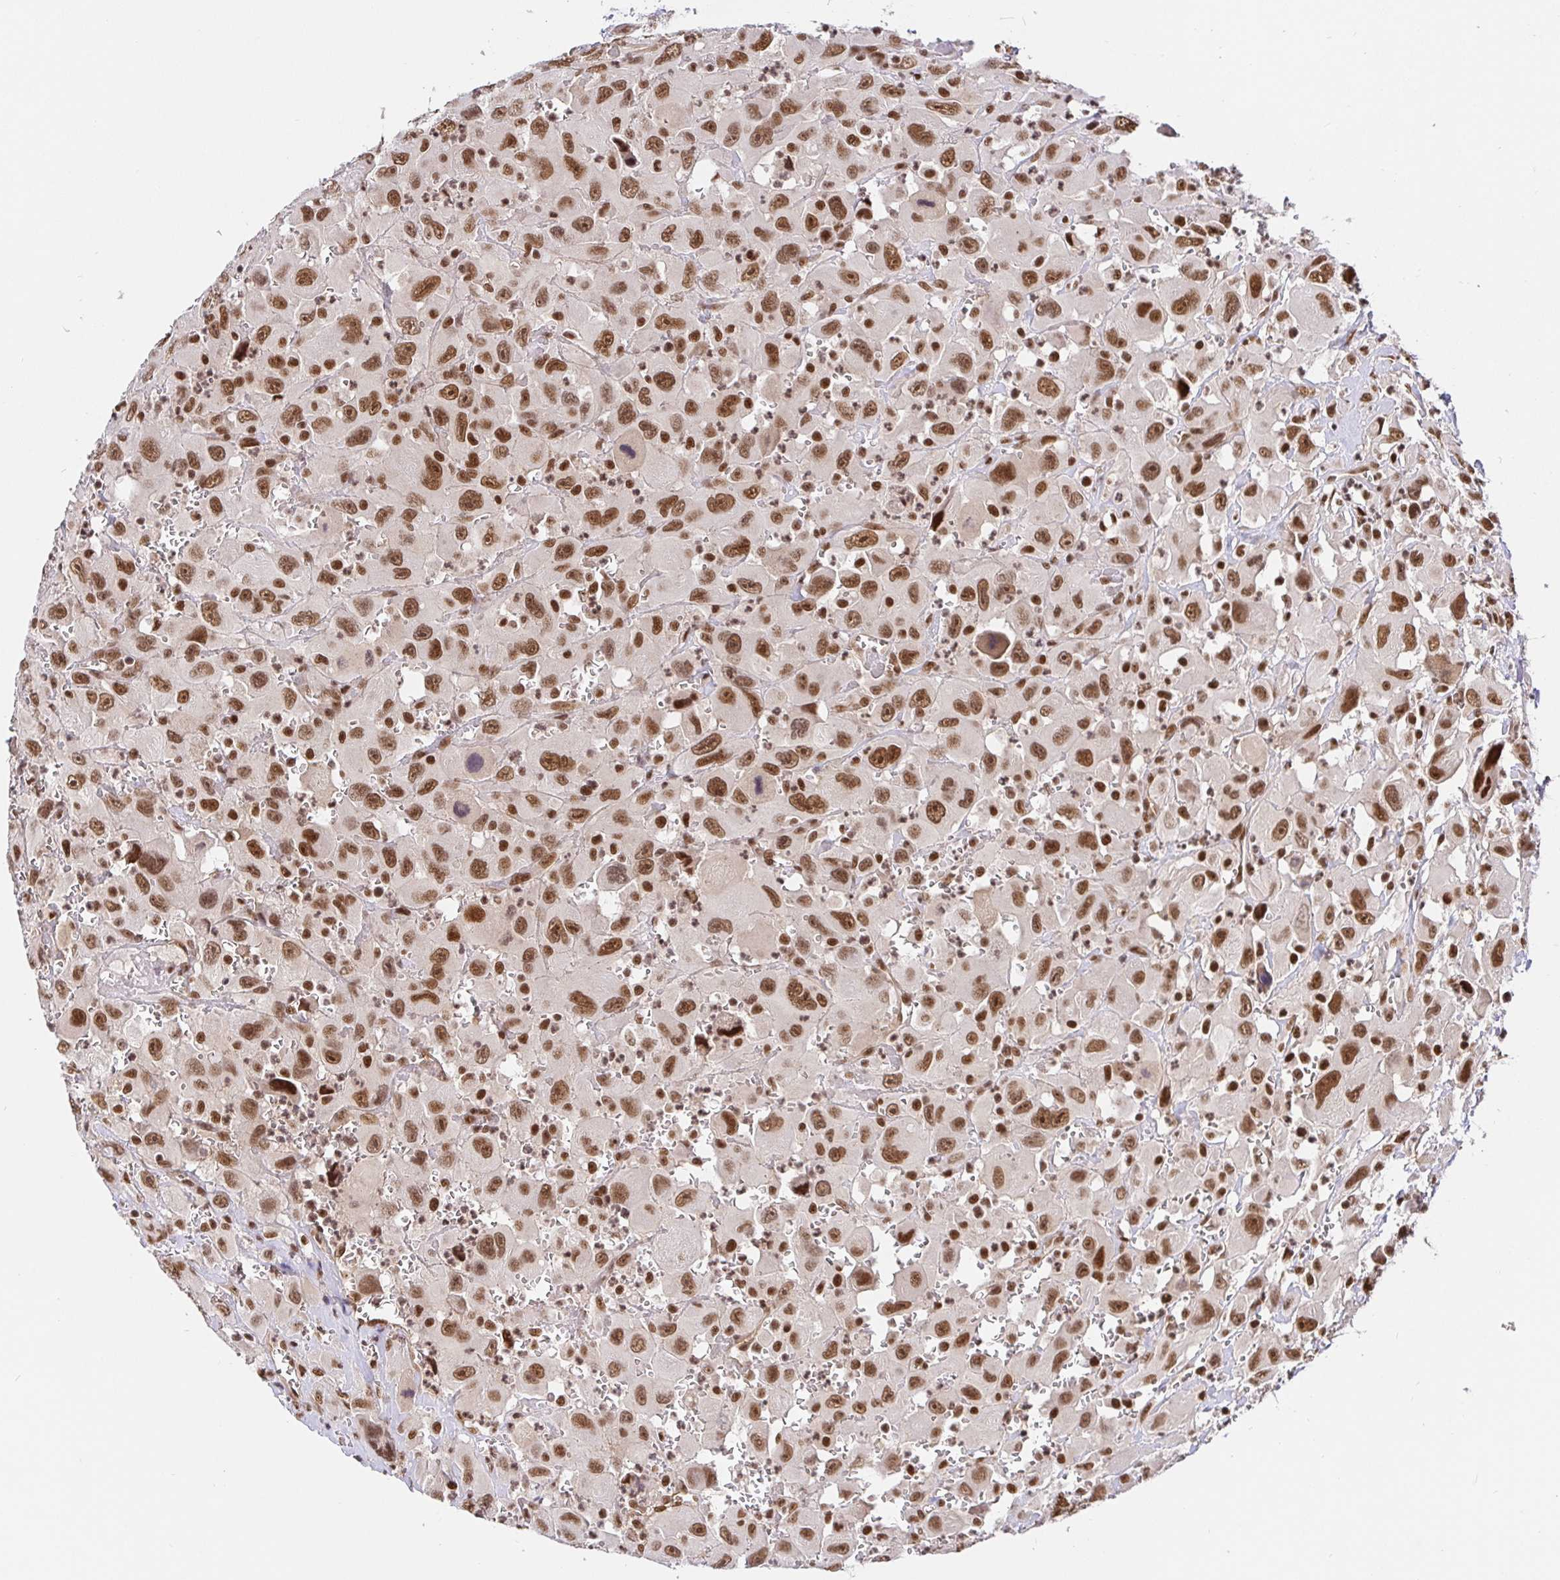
{"staining": {"intensity": "moderate", "quantity": ">75%", "location": "nuclear"}, "tissue": "head and neck cancer", "cell_type": "Tumor cells", "image_type": "cancer", "snomed": [{"axis": "morphology", "description": "Squamous cell carcinoma, NOS"}, {"axis": "morphology", "description": "Squamous cell carcinoma, metastatic, NOS"}, {"axis": "topography", "description": "Oral tissue"}, {"axis": "topography", "description": "Head-Neck"}], "caption": "High-power microscopy captured an immunohistochemistry (IHC) micrograph of head and neck cancer, revealing moderate nuclear positivity in about >75% of tumor cells.", "gene": "USF1", "patient": {"sex": "female", "age": 85}}